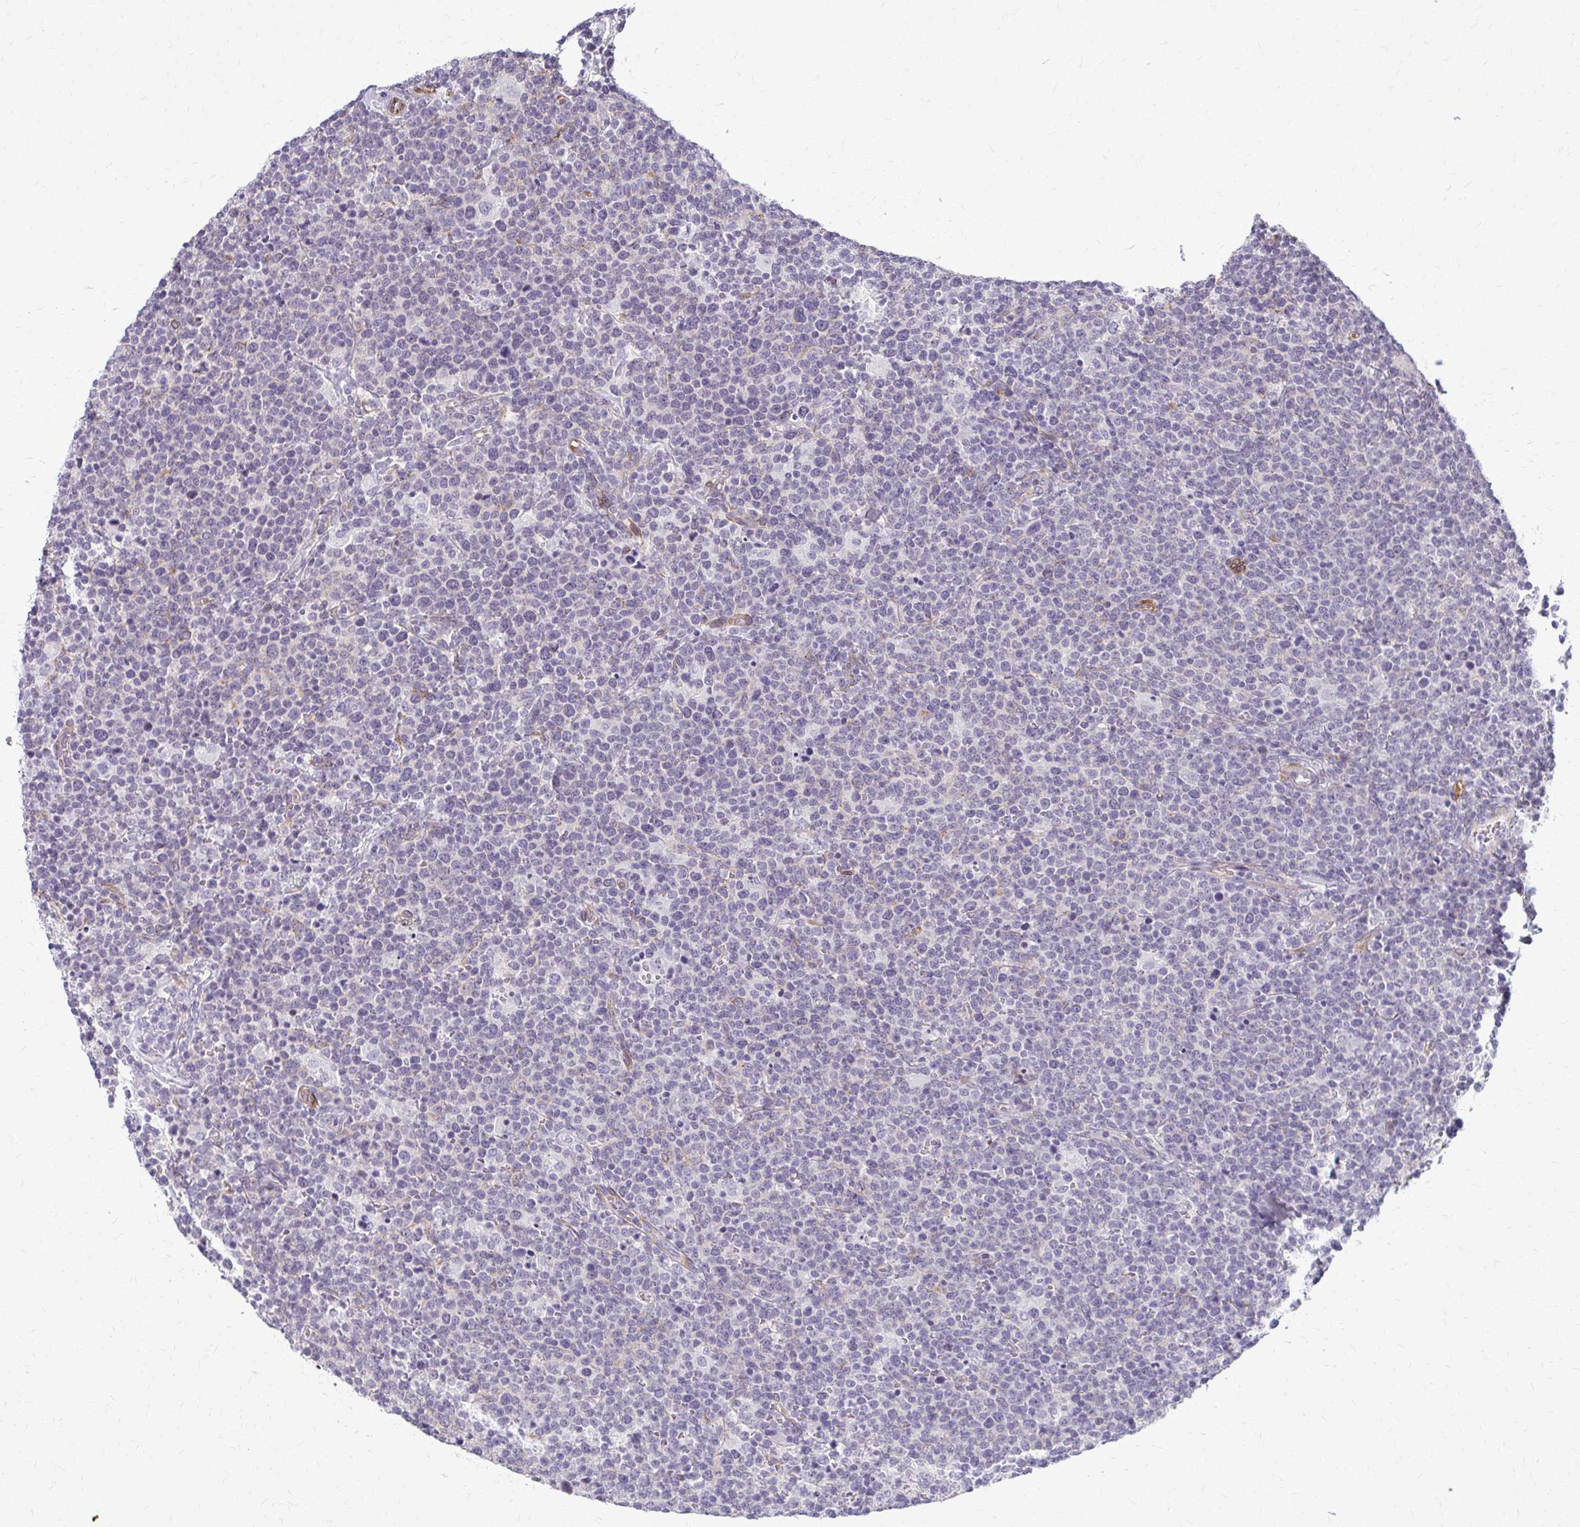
{"staining": {"intensity": "negative", "quantity": "none", "location": "none"}, "tissue": "lymphoma", "cell_type": "Tumor cells", "image_type": "cancer", "snomed": [{"axis": "morphology", "description": "Malignant lymphoma, non-Hodgkin's type, High grade"}, {"axis": "topography", "description": "Lymph node"}], "caption": "Immunohistochemistry of malignant lymphoma, non-Hodgkin's type (high-grade) displays no staining in tumor cells. The staining is performed using DAB (3,3'-diaminobenzidine) brown chromogen with nuclei counter-stained in using hematoxylin.", "gene": "DEPP1", "patient": {"sex": "male", "age": 61}}